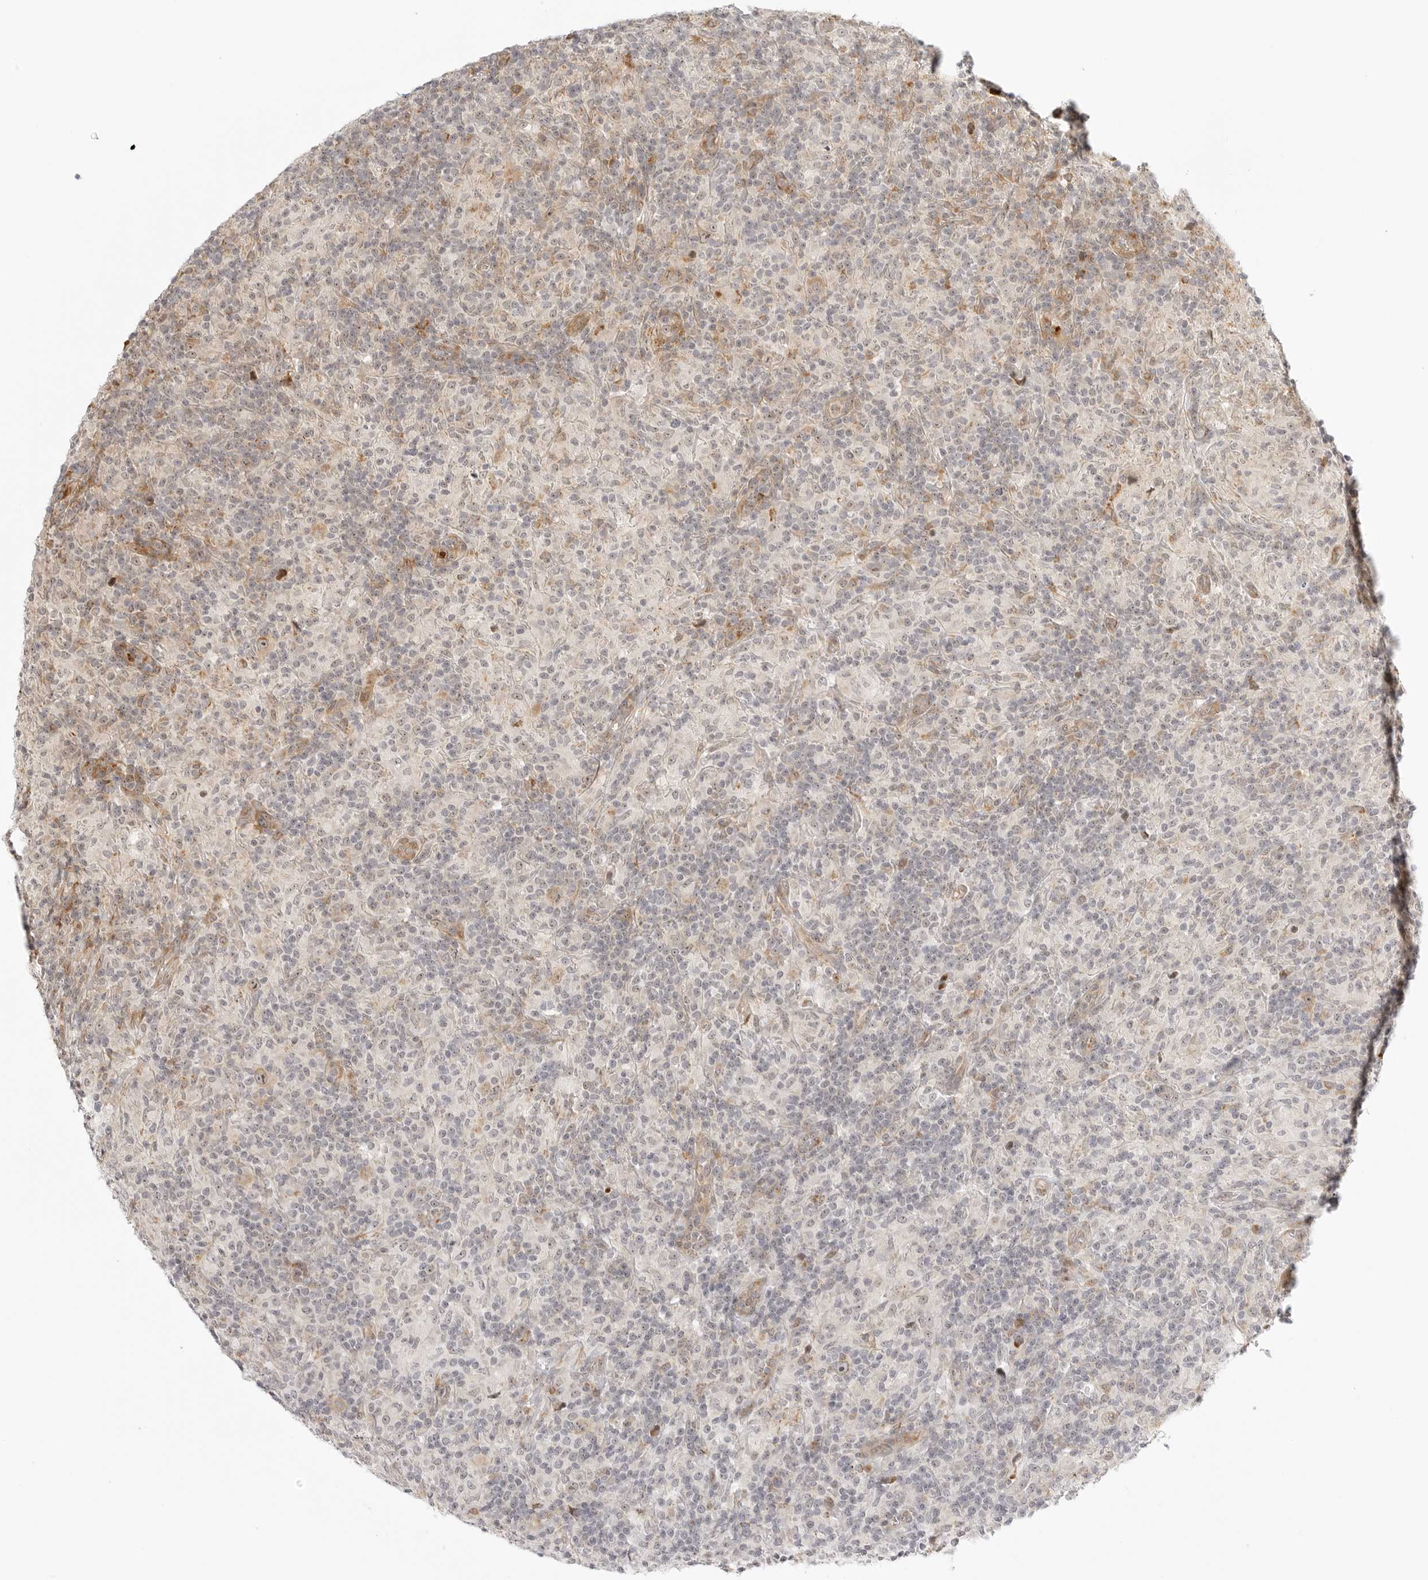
{"staining": {"intensity": "moderate", "quantity": "25%-75%", "location": "cytoplasmic/membranous,nuclear"}, "tissue": "lymphoma", "cell_type": "Tumor cells", "image_type": "cancer", "snomed": [{"axis": "morphology", "description": "Hodgkin's disease, NOS"}, {"axis": "topography", "description": "Lymph node"}], "caption": "Protein analysis of lymphoma tissue displays moderate cytoplasmic/membranous and nuclear positivity in about 25%-75% of tumor cells. (DAB (3,3'-diaminobenzidine) = brown stain, brightfield microscopy at high magnification).", "gene": "DSCC1", "patient": {"sex": "male", "age": 70}}